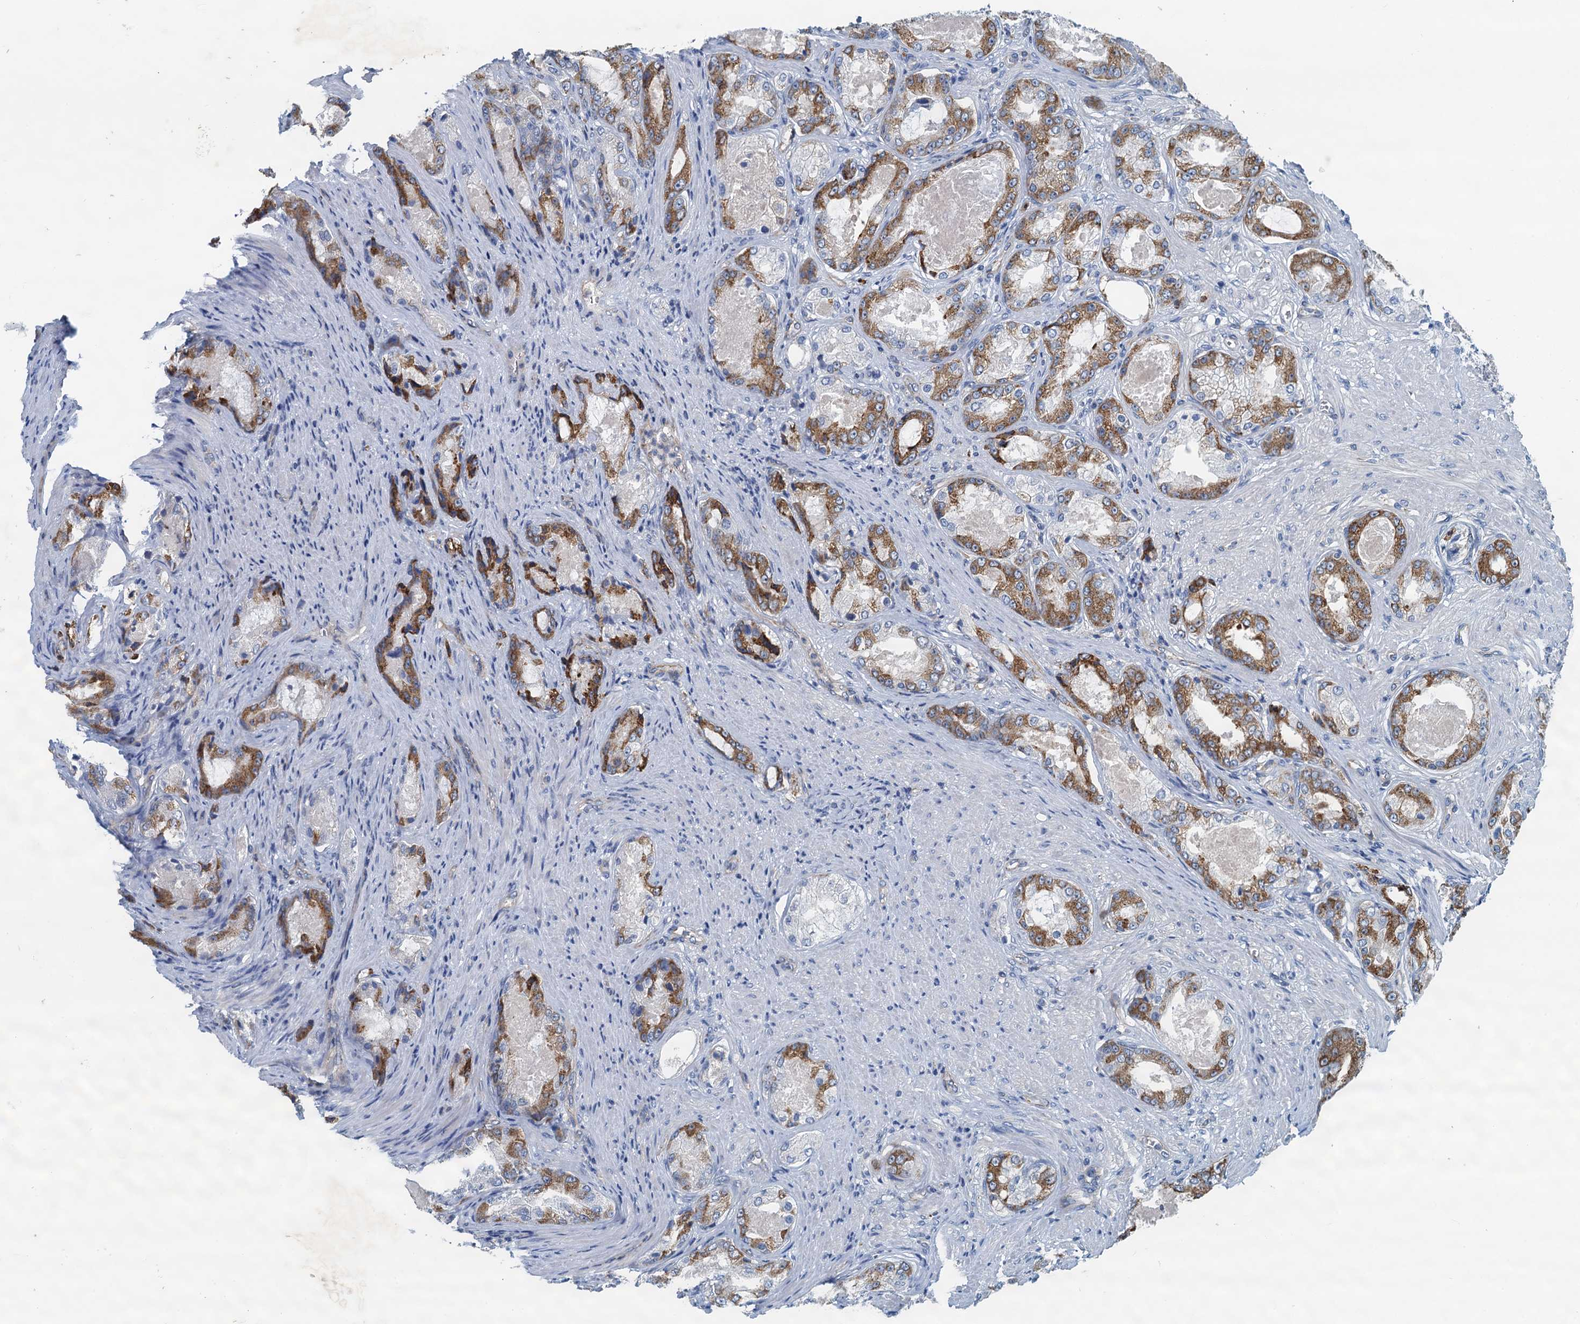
{"staining": {"intensity": "moderate", "quantity": ">75%", "location": "cytoplasmic/membranous"}, "tissue": "prostate cancer", "cell_type": "Tumor cells", "image_type": "cancer", "snomed": [{"axis": "morphology", "description": "Adenocarcinoma, Low grade"}, {"axis": "topography", "description": "Prostate"}], "caption": "Immunohistochemical staining of human prostate cancer demonstrates medium levels of moderate cytoplasmic/membranous protein staining in approximately >75% of tumor cells.", "gene": "THAP10", "patient": {"sex": "male", "age": 68}}